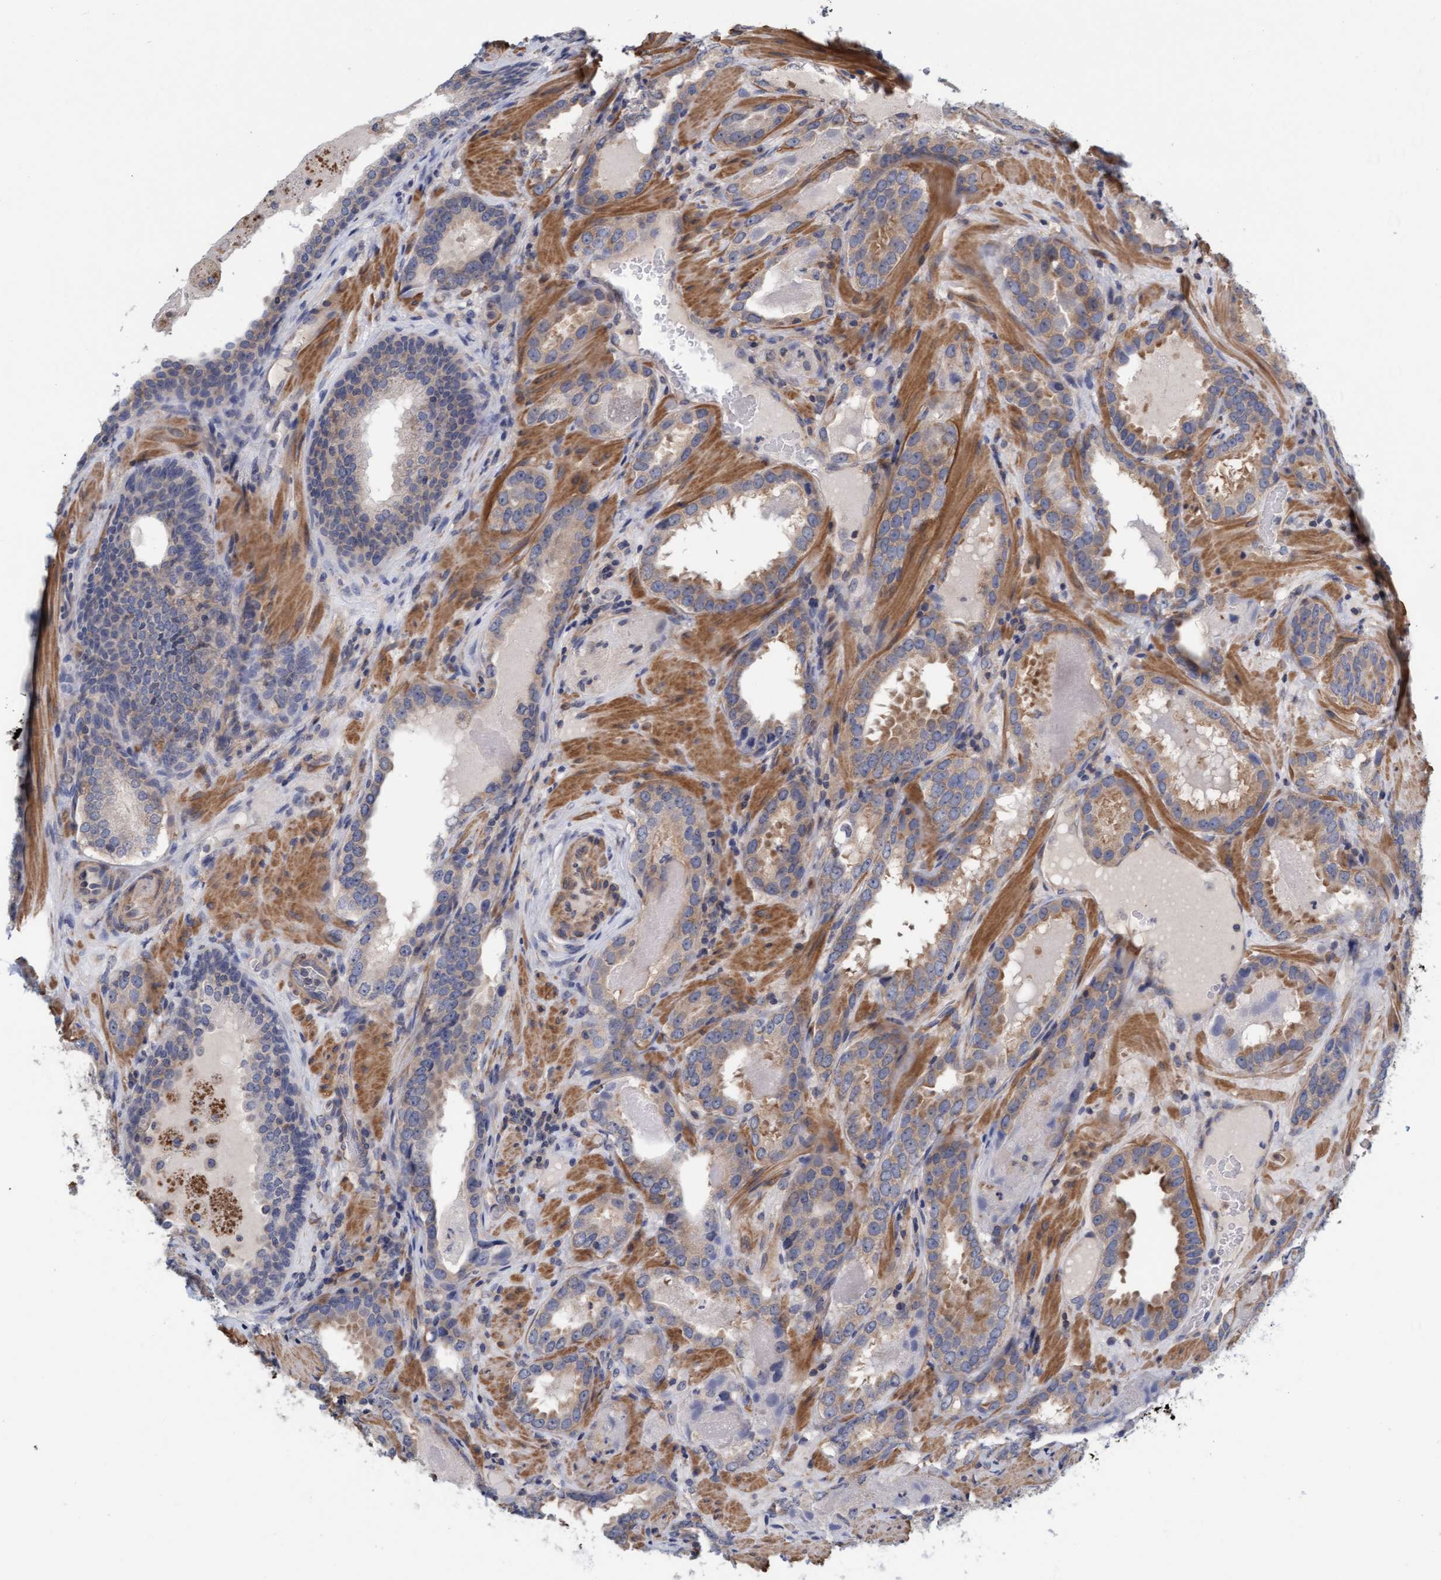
{"staining": {"intensity": "moderate", "quantity": ">75%", "location": "cytoplasmic/membranous"}, "tissue": "prostate cancer", "cell_type": "Tumor cells", "image_type": "cancer", "snomed": [{"axis": "morphology", "description": "Adenocarcinoma, Low grade"}, {"axis": "topography", "description": "Prostate"}], "caption": "Prostate adenocarcinoma (low-grade) stained for a protein displays moderate cytoplasmic/membranous positivity in tumor cells.", "gene": "FXR2", "patient": {"sex": "male", "age": 51}}